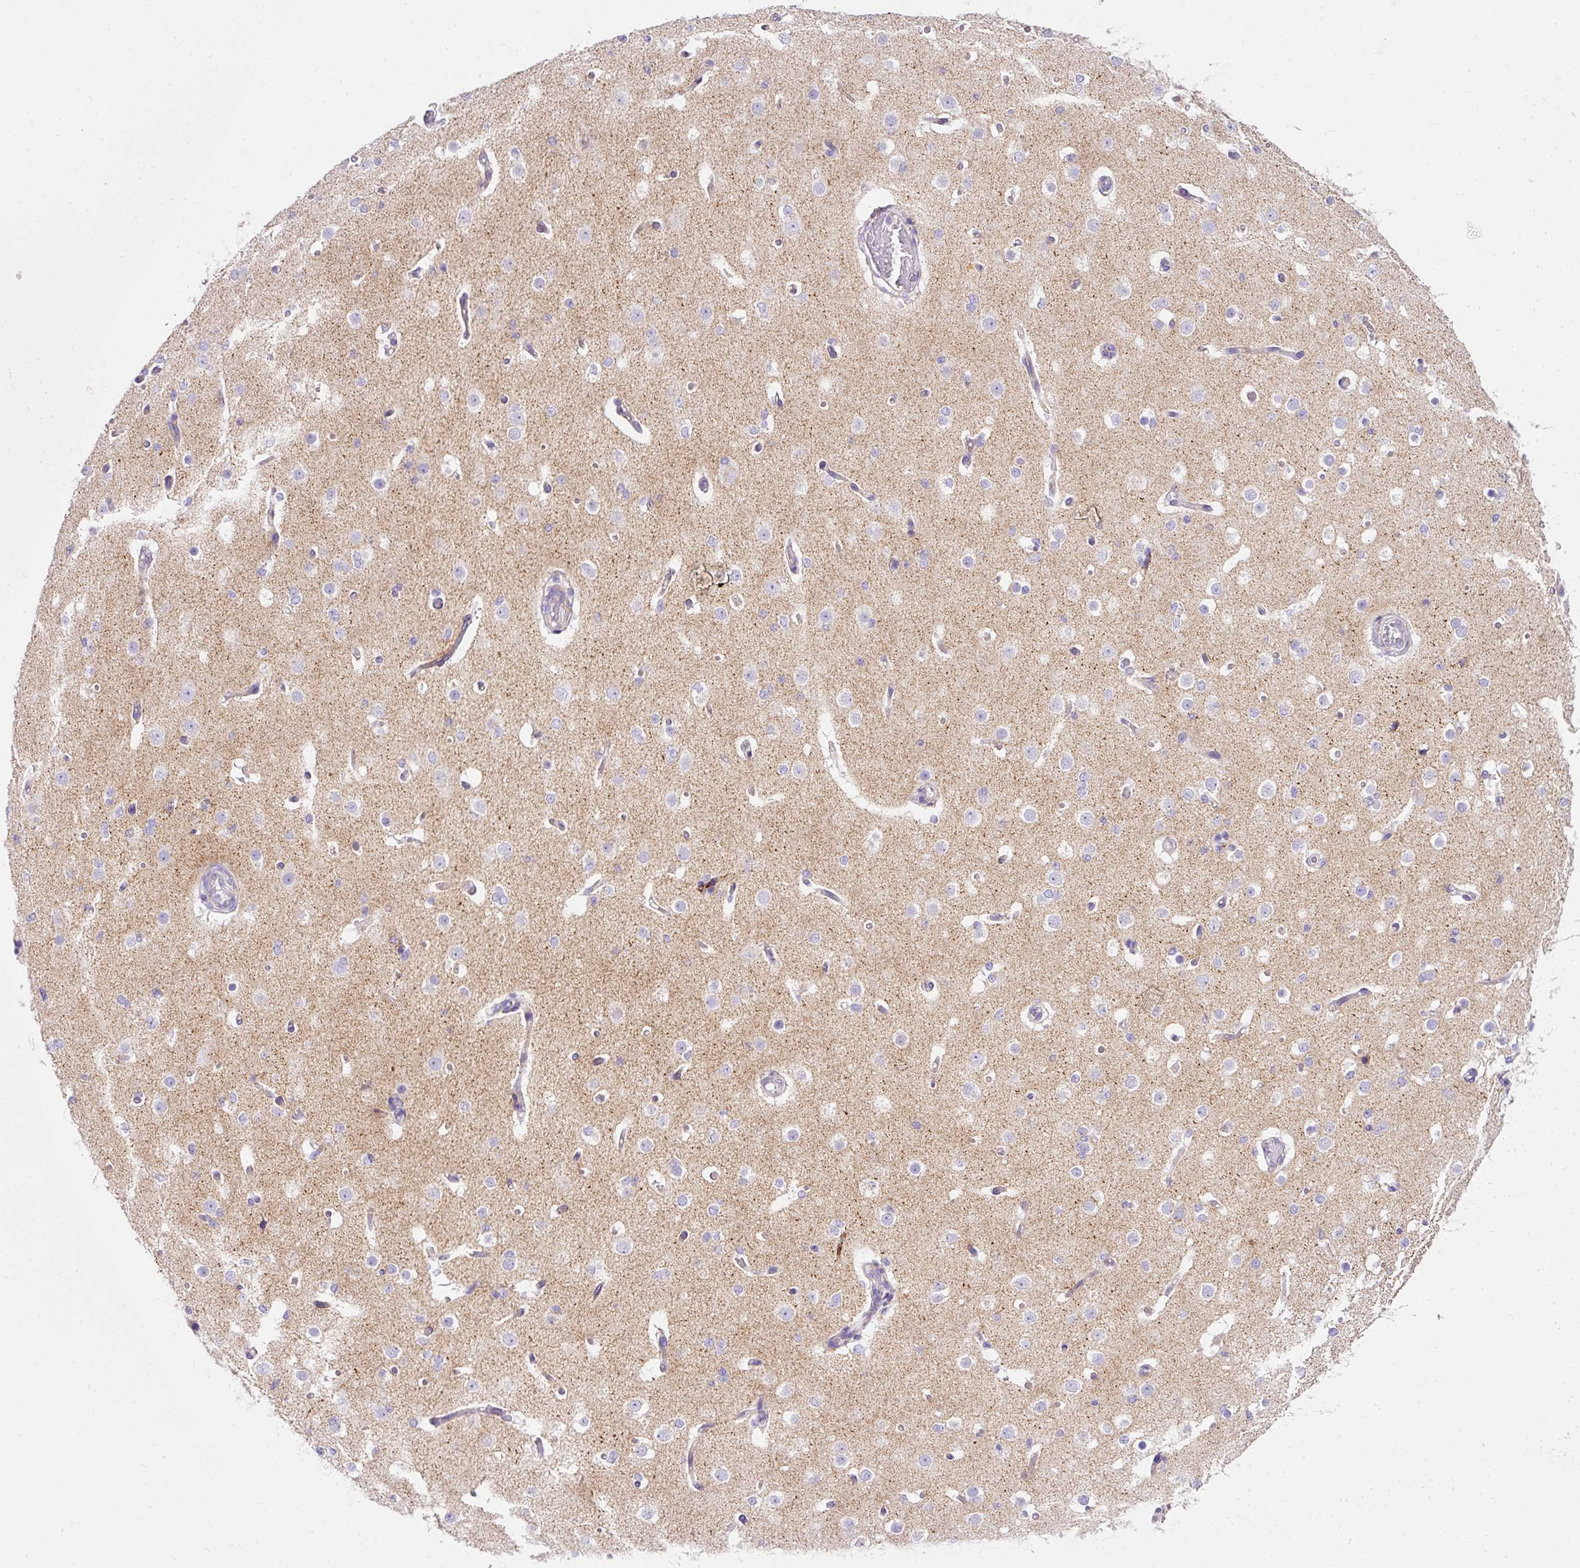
{"staining": {"intensity": "negative", "quantity": "none", "location": "none"}, "tissue": "cerebral cortex", "cell_type": "Endothelial cells", "image_type": "normal", "snomed": [{"axis": "morphology", "description": "Normal tissue, NOS"}, {"axis": "morphology", "description": "Inflammation, NOS"}, {"axis": "topography", "description": "Cerebral cortex"}], "caption": "Immunohistochemical staining of normal cerebral cortex exhibits no significant expression in endothelial cells. (Stains: DAB (3,3'-diaminobenzidine) immunohistochemistry with hematoxylin counter stain, Microscopy: brightfield microscopy at high magnification).", "gene": "PLPP2", "patient": {"sex": "male", "age": 6}}